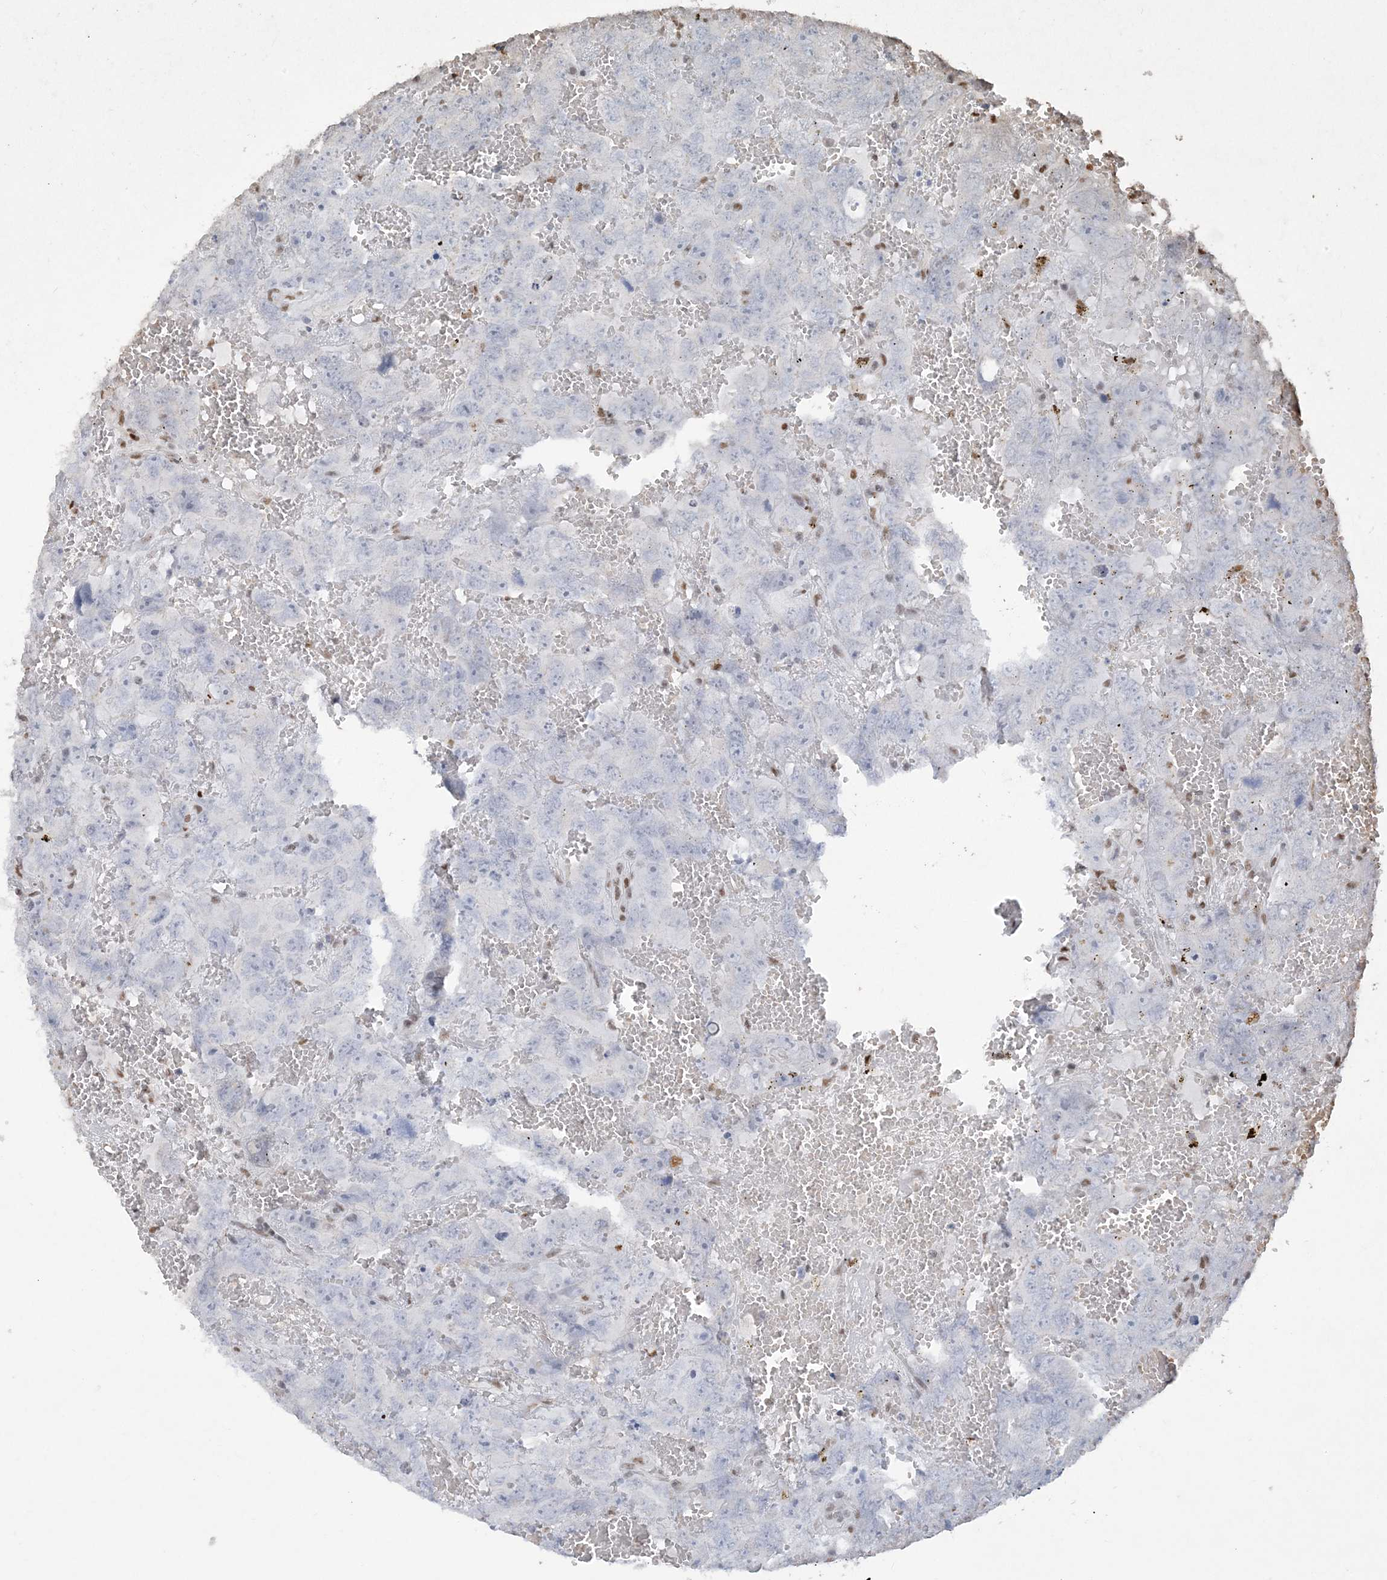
{"staining": {"intensity": "negative", "quantity": "none", "location": "none"}, "tissue": "testis cancer", "cell_type": "Tumor cells", "image_type": "cancer", "snomed": [{"axis": "morphology", "description": "Carcinoma, Embryonal, NOS"}, {"axis": "topography", "description": "Testis"}], "caption": "The immunohistochemistry photomicrograph has no significant staining in tumor cells of testis embryonal carcinoma tissue.", "gene": "ZBTB7A", "patient": {"sex": "male", "age": 45}}